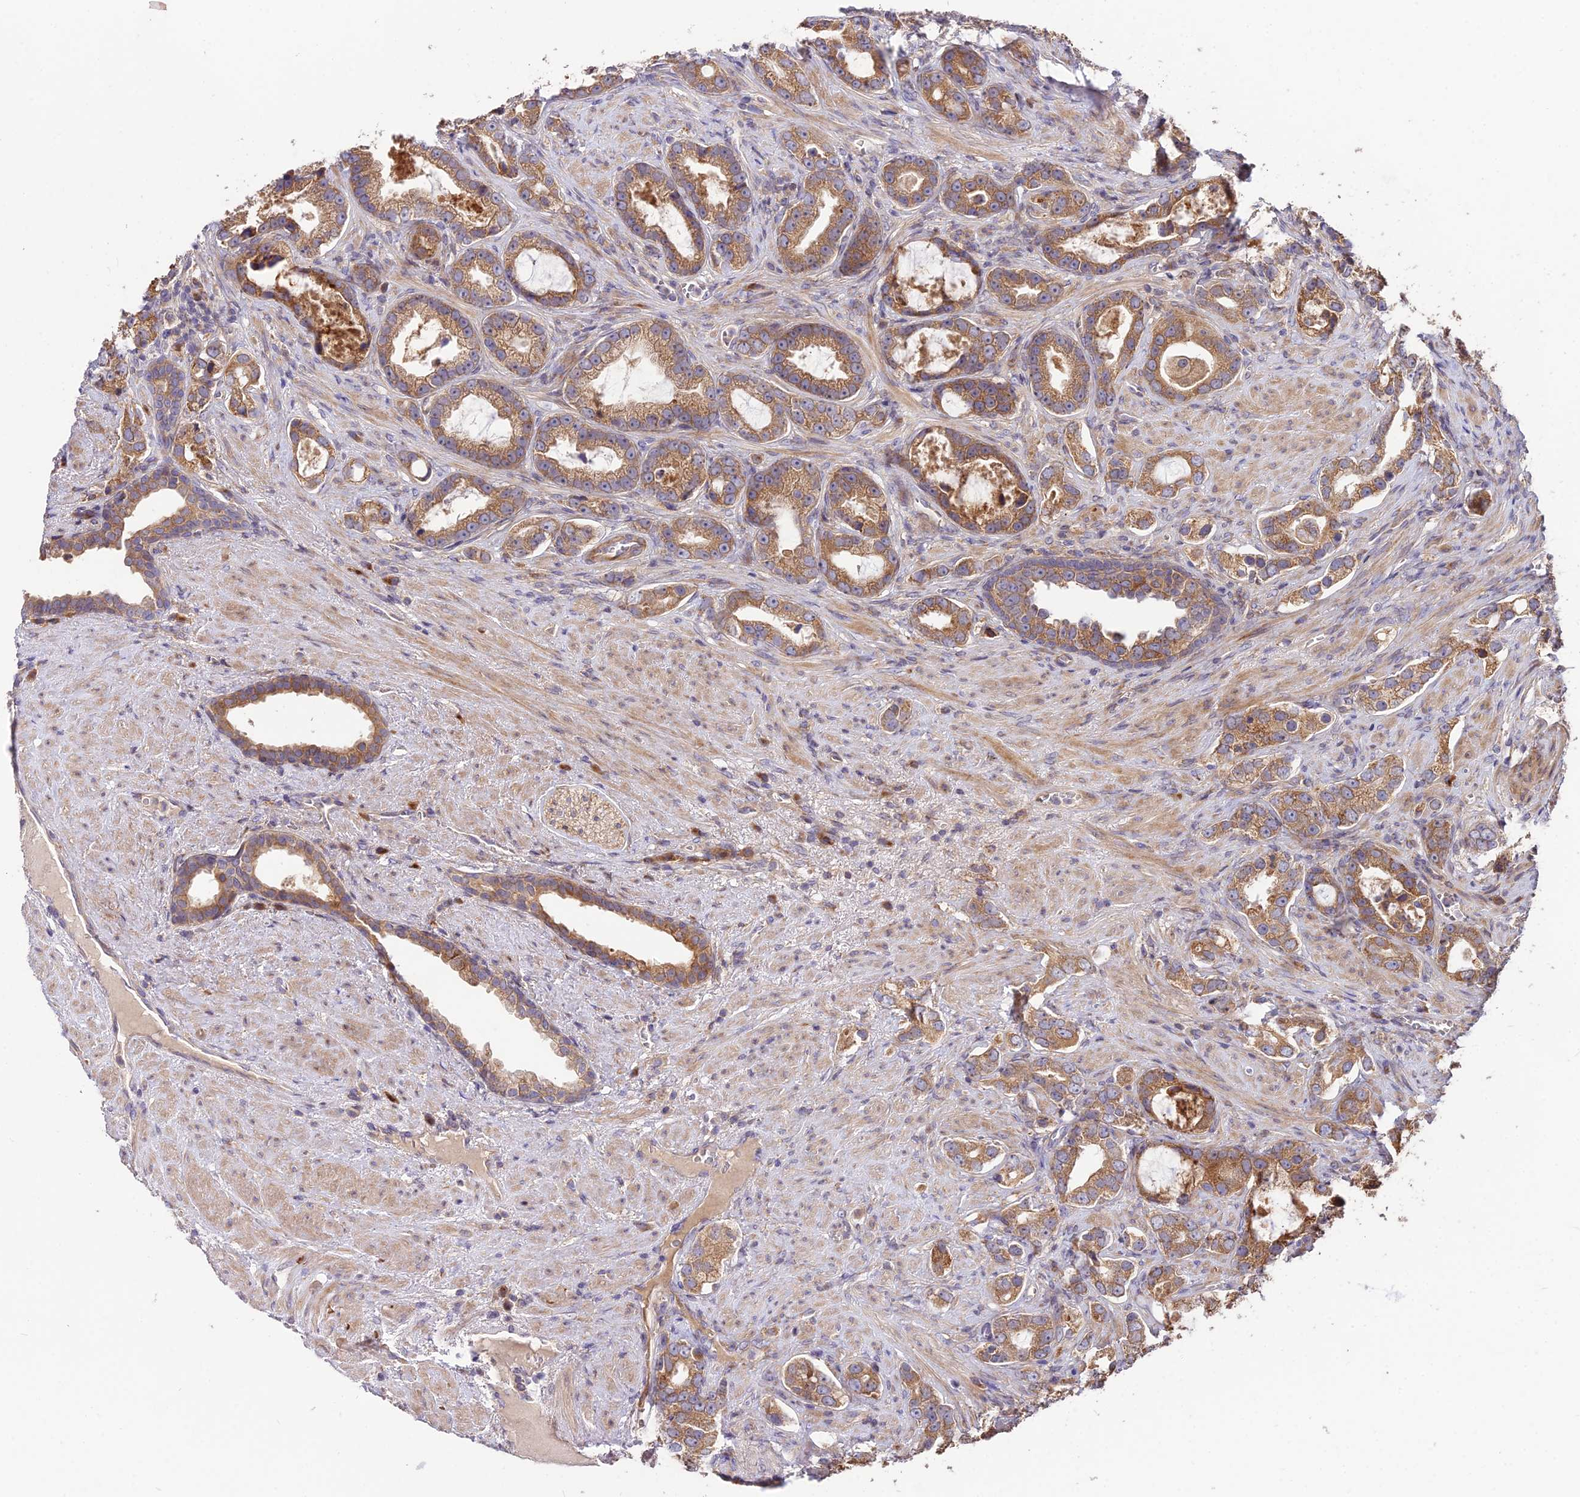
{"staining": {"intensity": "moderate", "quantity": ">75%", "location": "cytoplasmic/membranous"}, "tissue": "prostate cancer", "cell_type": "Tumor cells", "image_type": "cancer", "snomed": [{"axis": "morphology", "description": "Adenocarcinoma, High grade"}, {"axis": "topography", "description": "Prostate"}], "caption": "Moderate cytoplasmic/membranous protein expression is identified in about >75% of tumor cells in prostate cancer (high-grade adenocarcinoma). (Brightfield microscopy of DAB IHC at high magnification).", "gene": "ROCK1", "patient": {"sex": "male", "age": 67}}